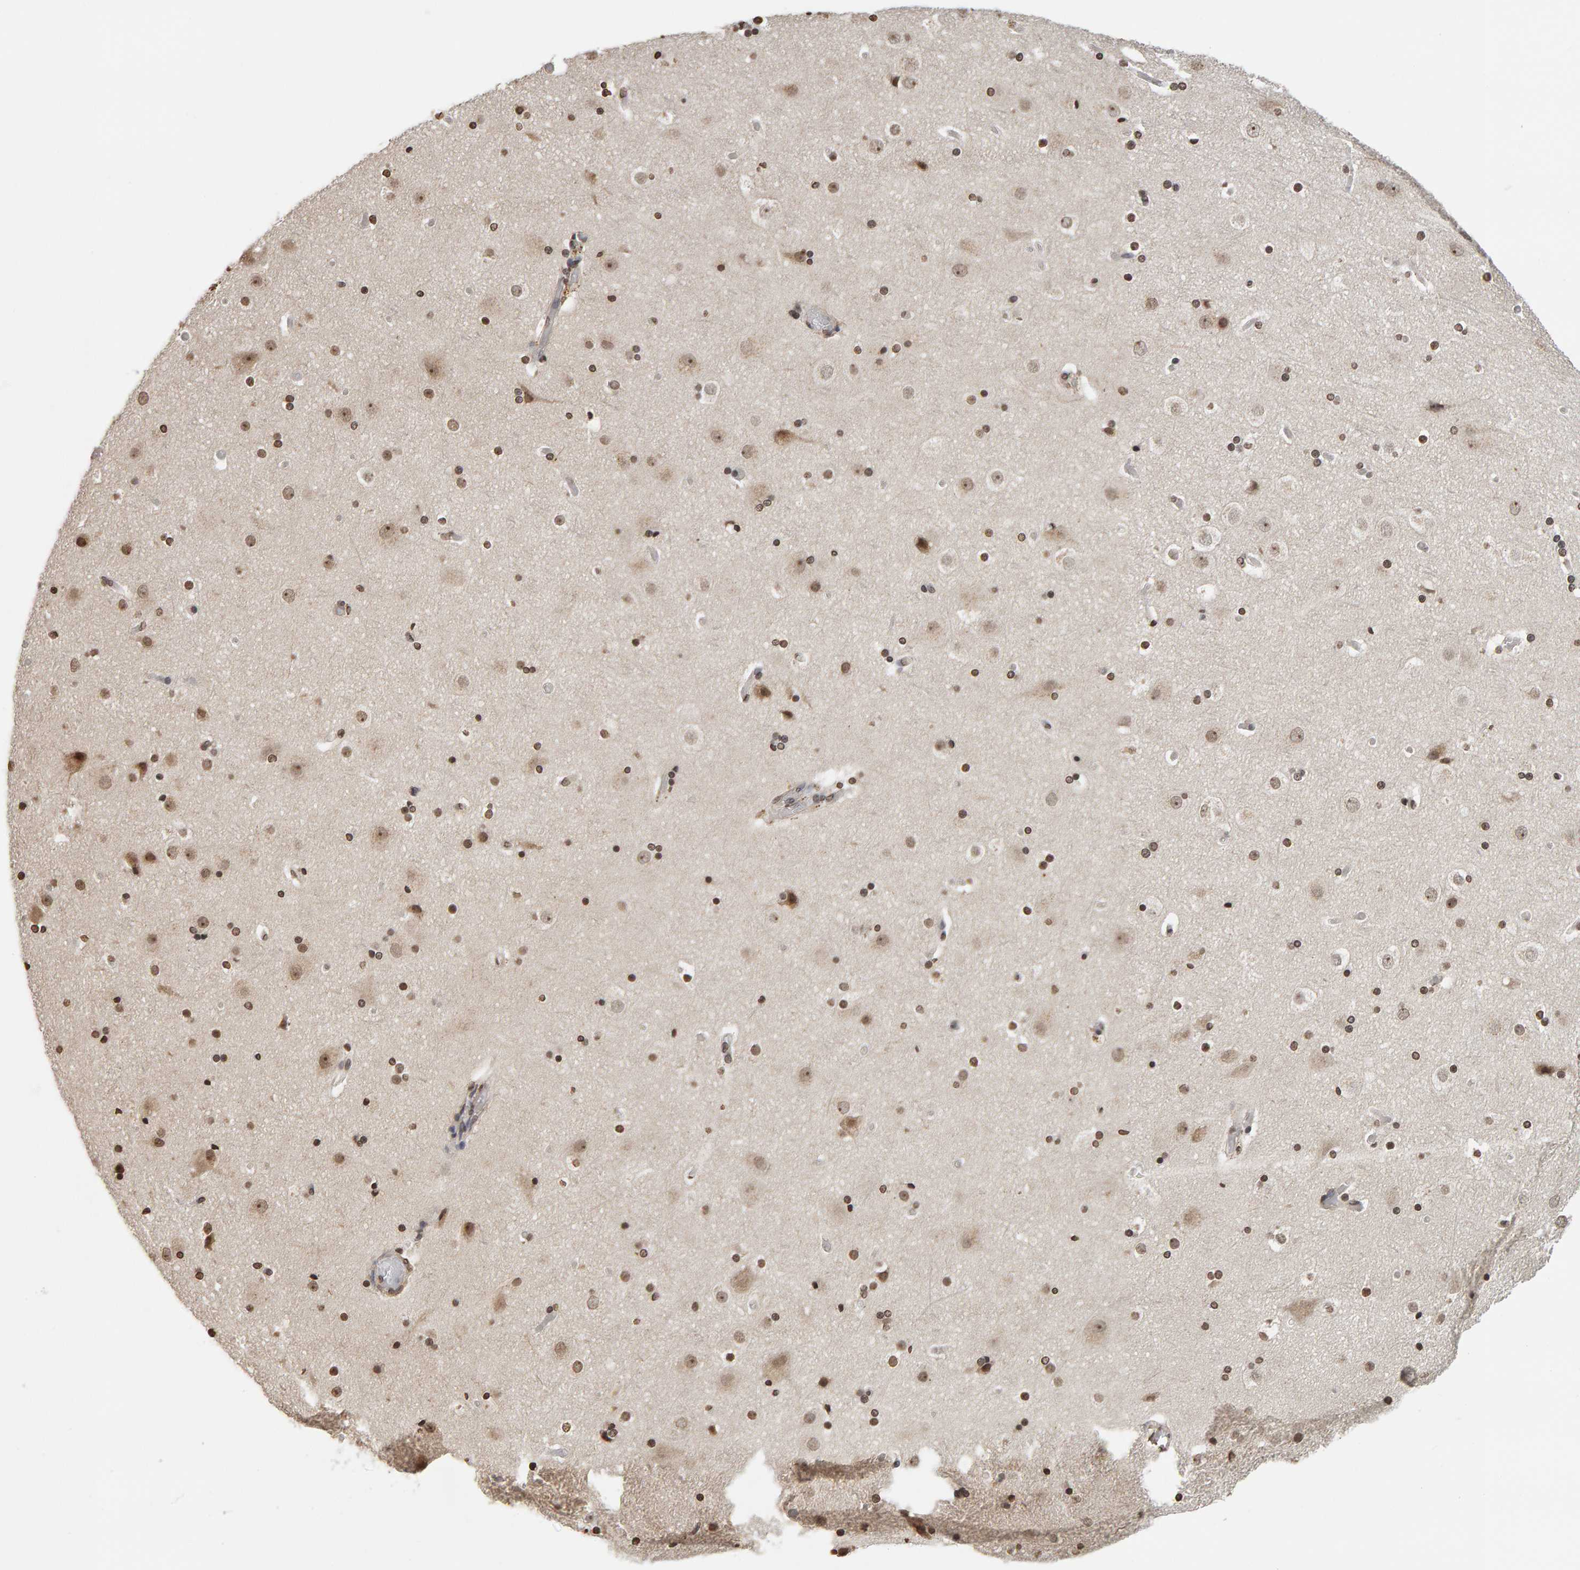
{"staining": {"intensity": "weak", "quantity": ">75%", "location": "nuclear"}, "tissue": "cerebral cortex", "cell_type": "Endothelial cells", "image_type": "normal", "snomed": [{"axis": "morphology", "description": "Normal tissue, NOS"}, {"axis": "topography", "description": "Cerebral cortex"}], "caption": "Immunohistochemistry (IHC) histopathology image of unremarkable cerebral cortex: human cerebral cortex stained using immunohistochemistry (IHC) reveals low levels of weak protein expression localized specifically in the nuclear of endothelial cells, appearing as a nuclear brown color.", "gene": "AFF4", "patient": {"sex": "male", "age": 57}}